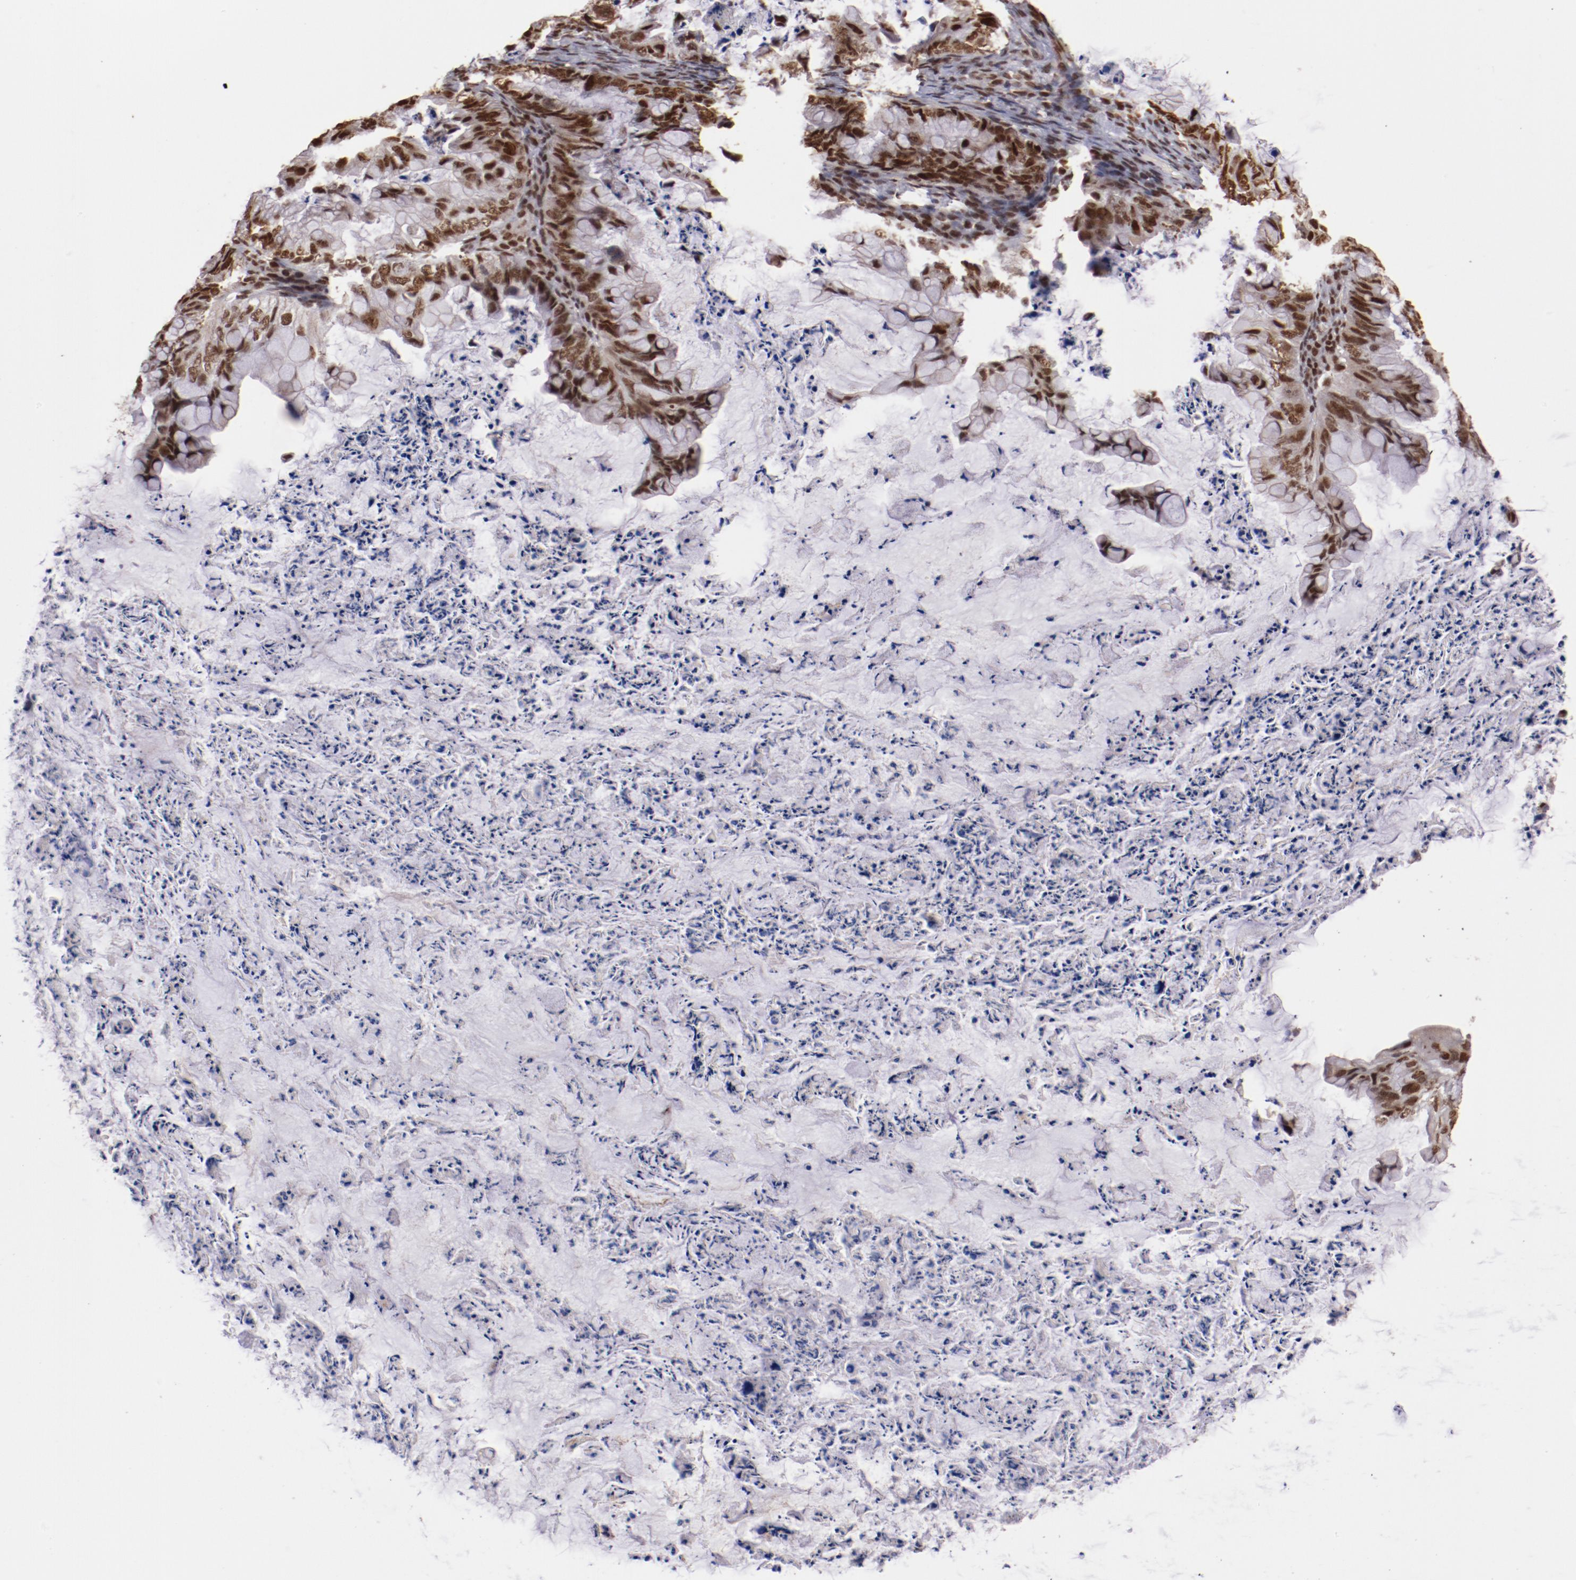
{"staining": {"intensity": "moderate", "quantity": ">75%", "location": "nuclear"}, "tissue": "ovarian cancer", "cell_type": "Tumor cells", "image_type": "cancer", "snomed": [{"axis": "morphology", "description": "Cystadenocarcinoma, mucinous, NOS"}, {"axis": "topography", "description": "Ovary"}], "caption": "The immunohistochemical stain shows moderate nuclear positivity in tumor cells of ovarian mucinous cystadenocarcinoma tissue. Using DAB (3,3'-diaminobenzidine) (brown) and hematoxylin (blue) stains, captured at high magnification using brightfield microscopy.", "gene": "STAG2", "patient": {"sex": "female", "age": 36}}